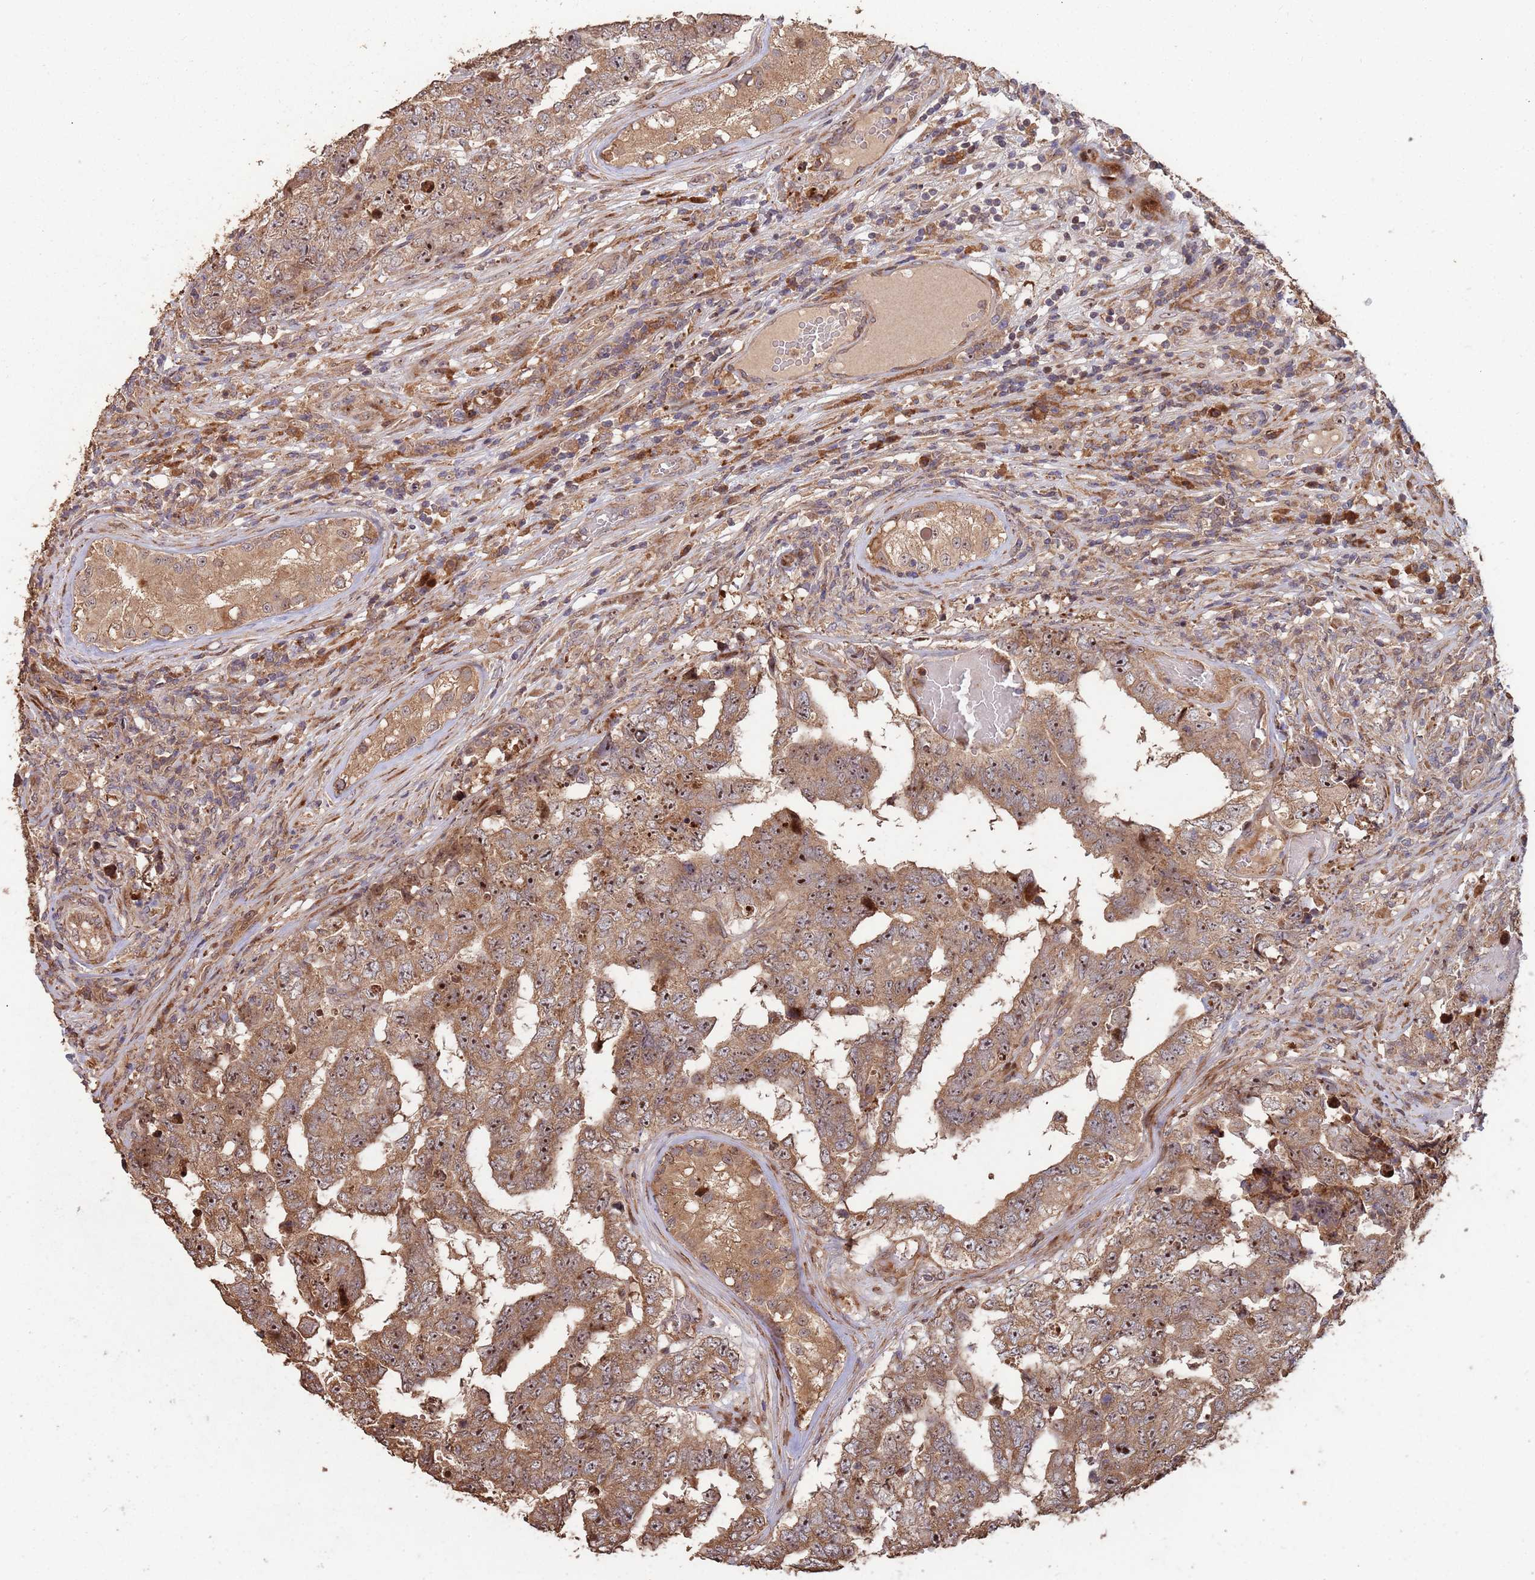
{"staining": {"intensity": "moderate", "quantity": ">75%", "location": "cytoplasmic/membranous,nuclear"}, "tissue": "testis cancer", "cell_type": "Tumor cells", "image_type": "cancer", "snomed": [{"axis": "morphology", "description": "Normal tissue, NOS"}, {"axis": "morphology", "description": "Carcinoma, Embryonal, NOS"}, {"axis": "topography", "description": "Testis"}, {"axis": "topography", "description": "Epididymis"}], "caption": "Brown immunohistochemical staining in embryonal carcinoma (testis) reveals moderate cytoplasmic/membranous and nuclear staining in approximately >75% of tumor cells.", "gene": "ZNF428", "patient": {"sex": "male", "age": 25}}